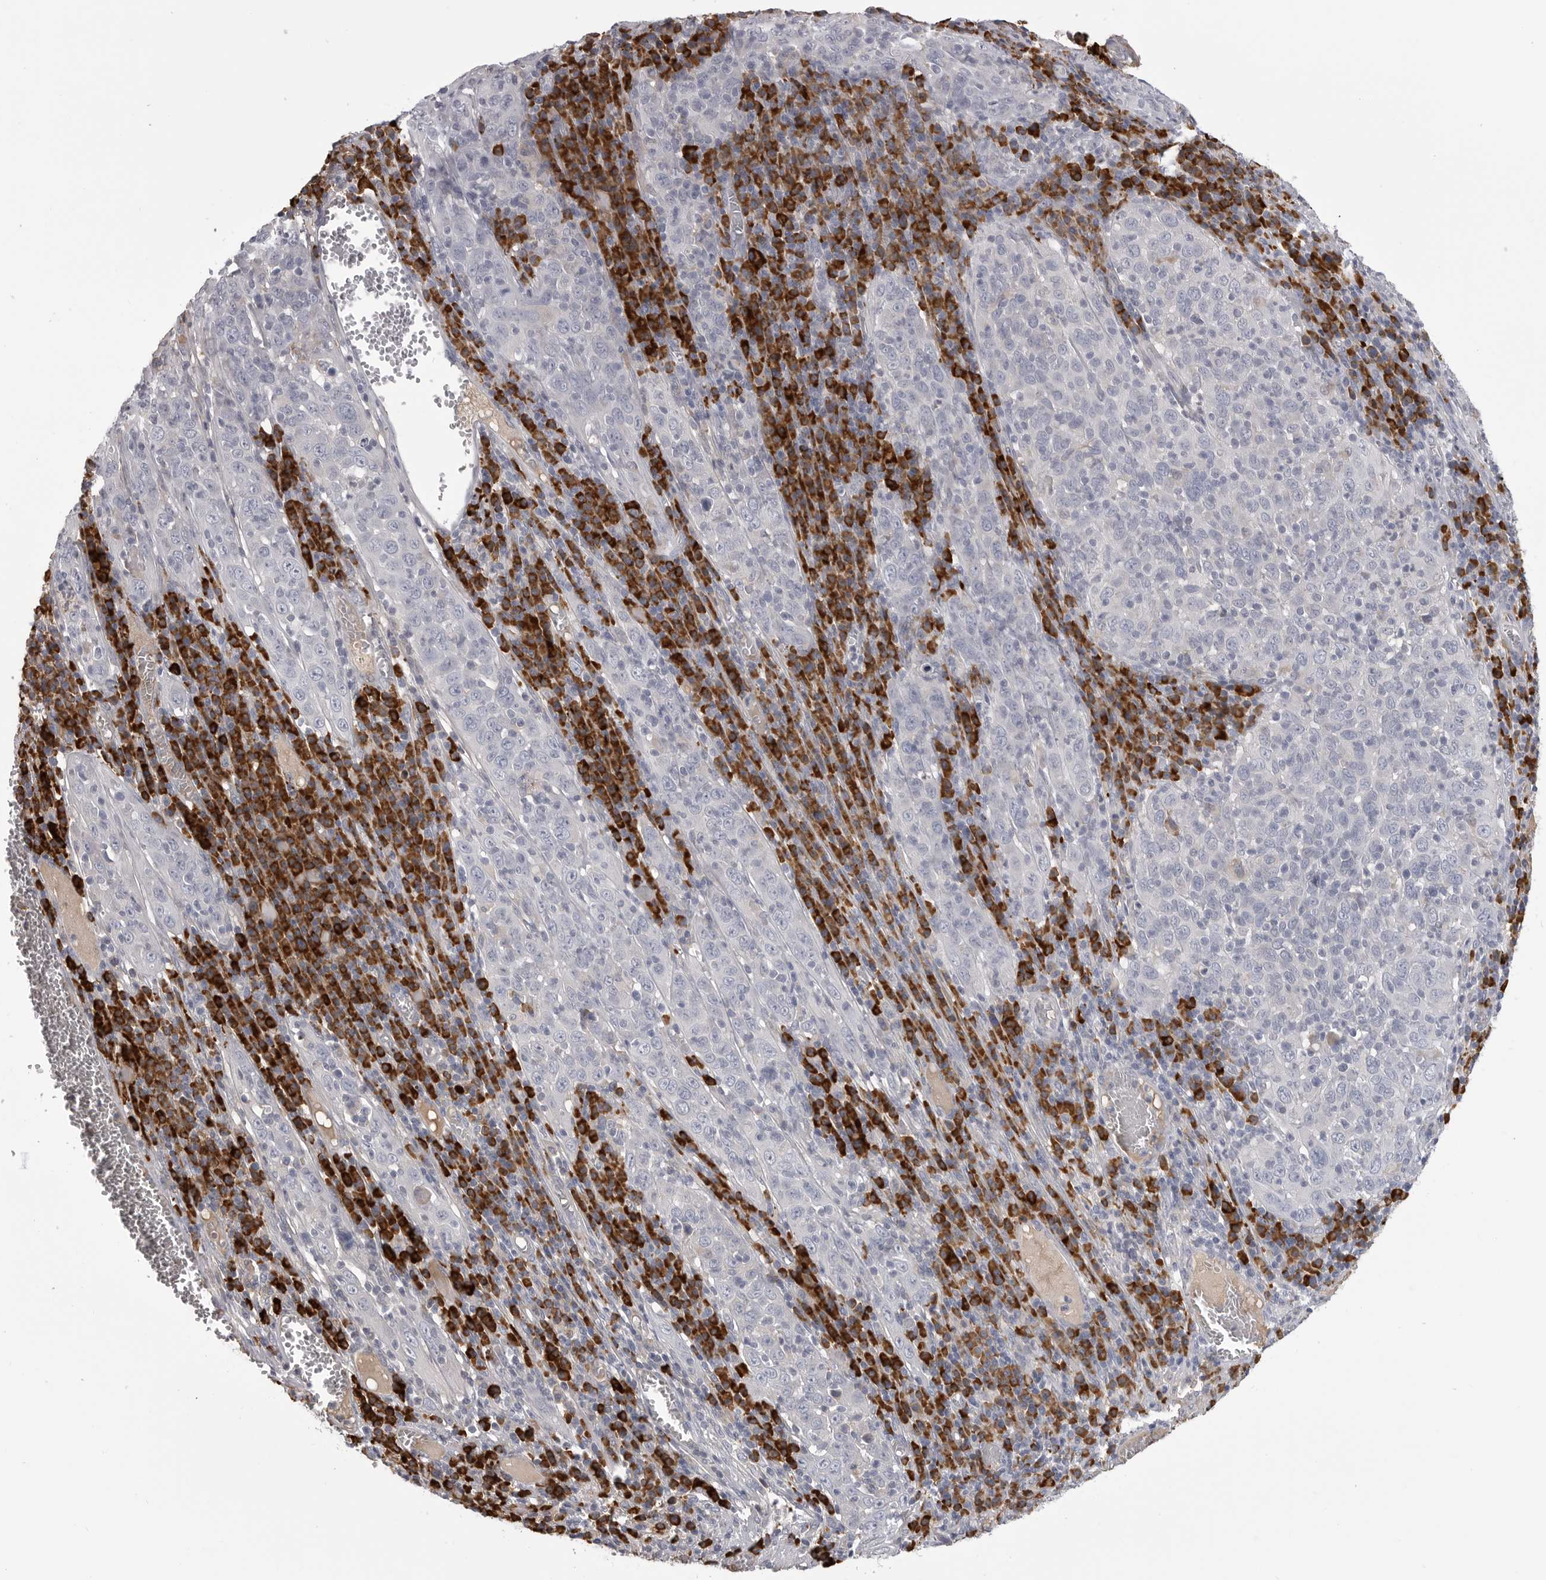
{"staining": {"intensity": "negative", "quantity": "none", "location": "none"}, "tissue": "cervical cancer", "cell_type": "Tumor cells", "image_type": "cancer", "snomed": [{"axis": "morphology", "description": "Squamous cell carcinoma, NOS"}, {"axis": "topography", "description": "Cervix"}], "caption": "Protein analysis of cervical squamous cell carcinoma shows no significant staining in tumor cells. (Immunohistochemistry, brightfield microscopy, high magnification).", "gene": "FKBP2", "patient": {"sex": "female", "age": 46}}